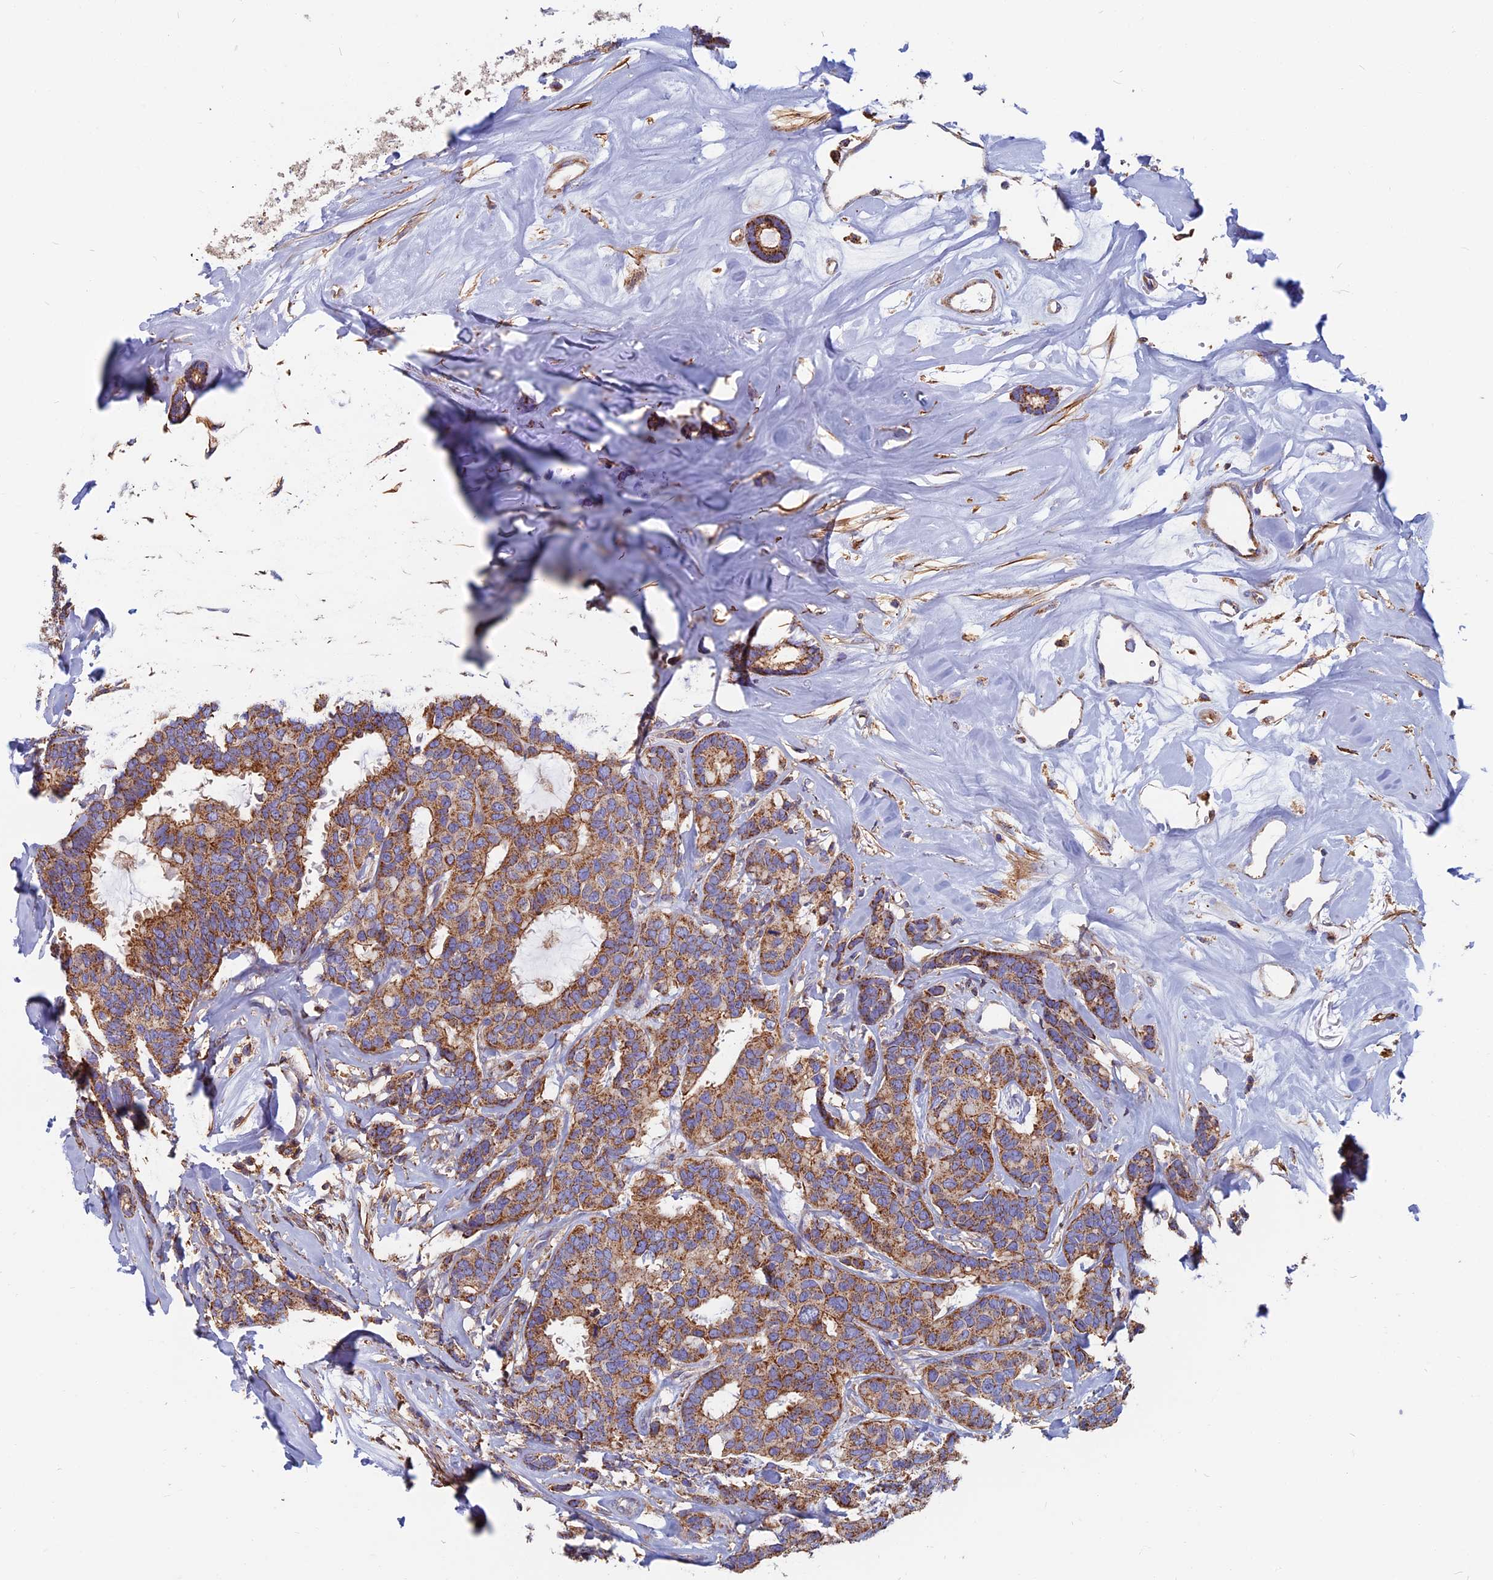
{"staining": {"intensity": "moderate", "quantity": ">75%", "location": "cytoplasmic/membranous"}, "tissue": "breast cancer", "cell_type": "Tumor cells", "image_type": "cancer", "snomed": [{"axis": "morphology", "description": "Duct carcinoma"}, {"axis": "topography", "description": "Breast"}], "caption": "A brown stain highlights moderate cytoplasmic/membranous staining of a protein in human breast cancer tumor cells. (brown staining indicates protein expression, while blue staining denotes nuclei).", "gene": "HSD17B8", "patient": {"sex": "female", "age": 87}}